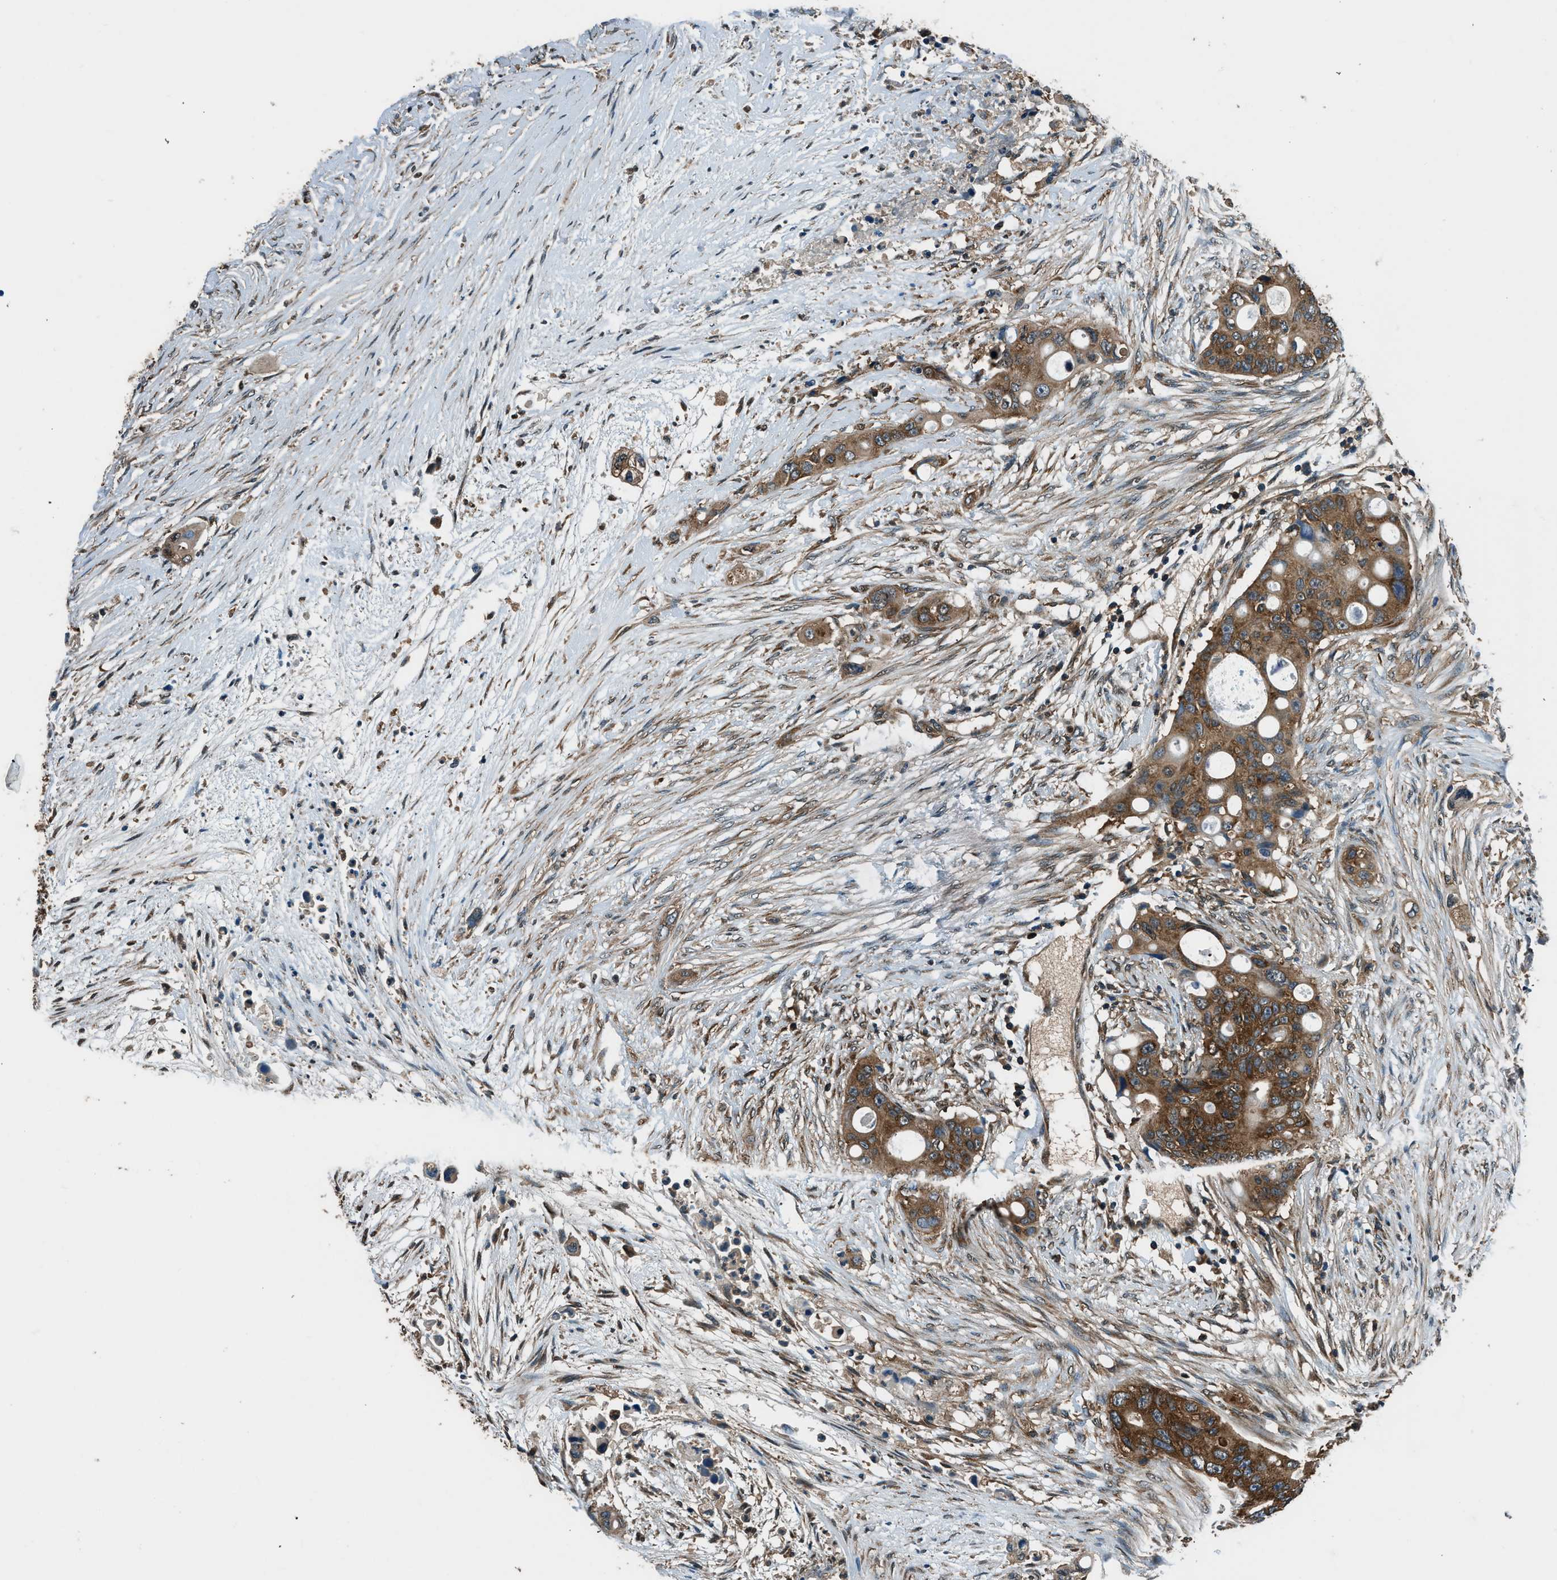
{"staining": {"intensity": "moderate", "quantity": ">75%", "location": "cytoplasmic/membranous"}, "tissue": "colorectal cancer", "cell_type": "Tumor cells", "image_type": "cancer", "snomed": [{"axis": "morphology", "description": "Adenocarcinoma, NOS"}, {"axis": "topography", "description": "Colon"}], "caption": "Protein analysis of colorectal cancer tissue shows moderate cytoplasmic/membranous expression in about >75% of tumor cells. The staining is performed using DAB brown chromogen to label protein expression. The nuclei are counter-stained blue using hematoxylin.", "gene": "ARFGAP2", "patient": {"sex": "female", "age": 57}}